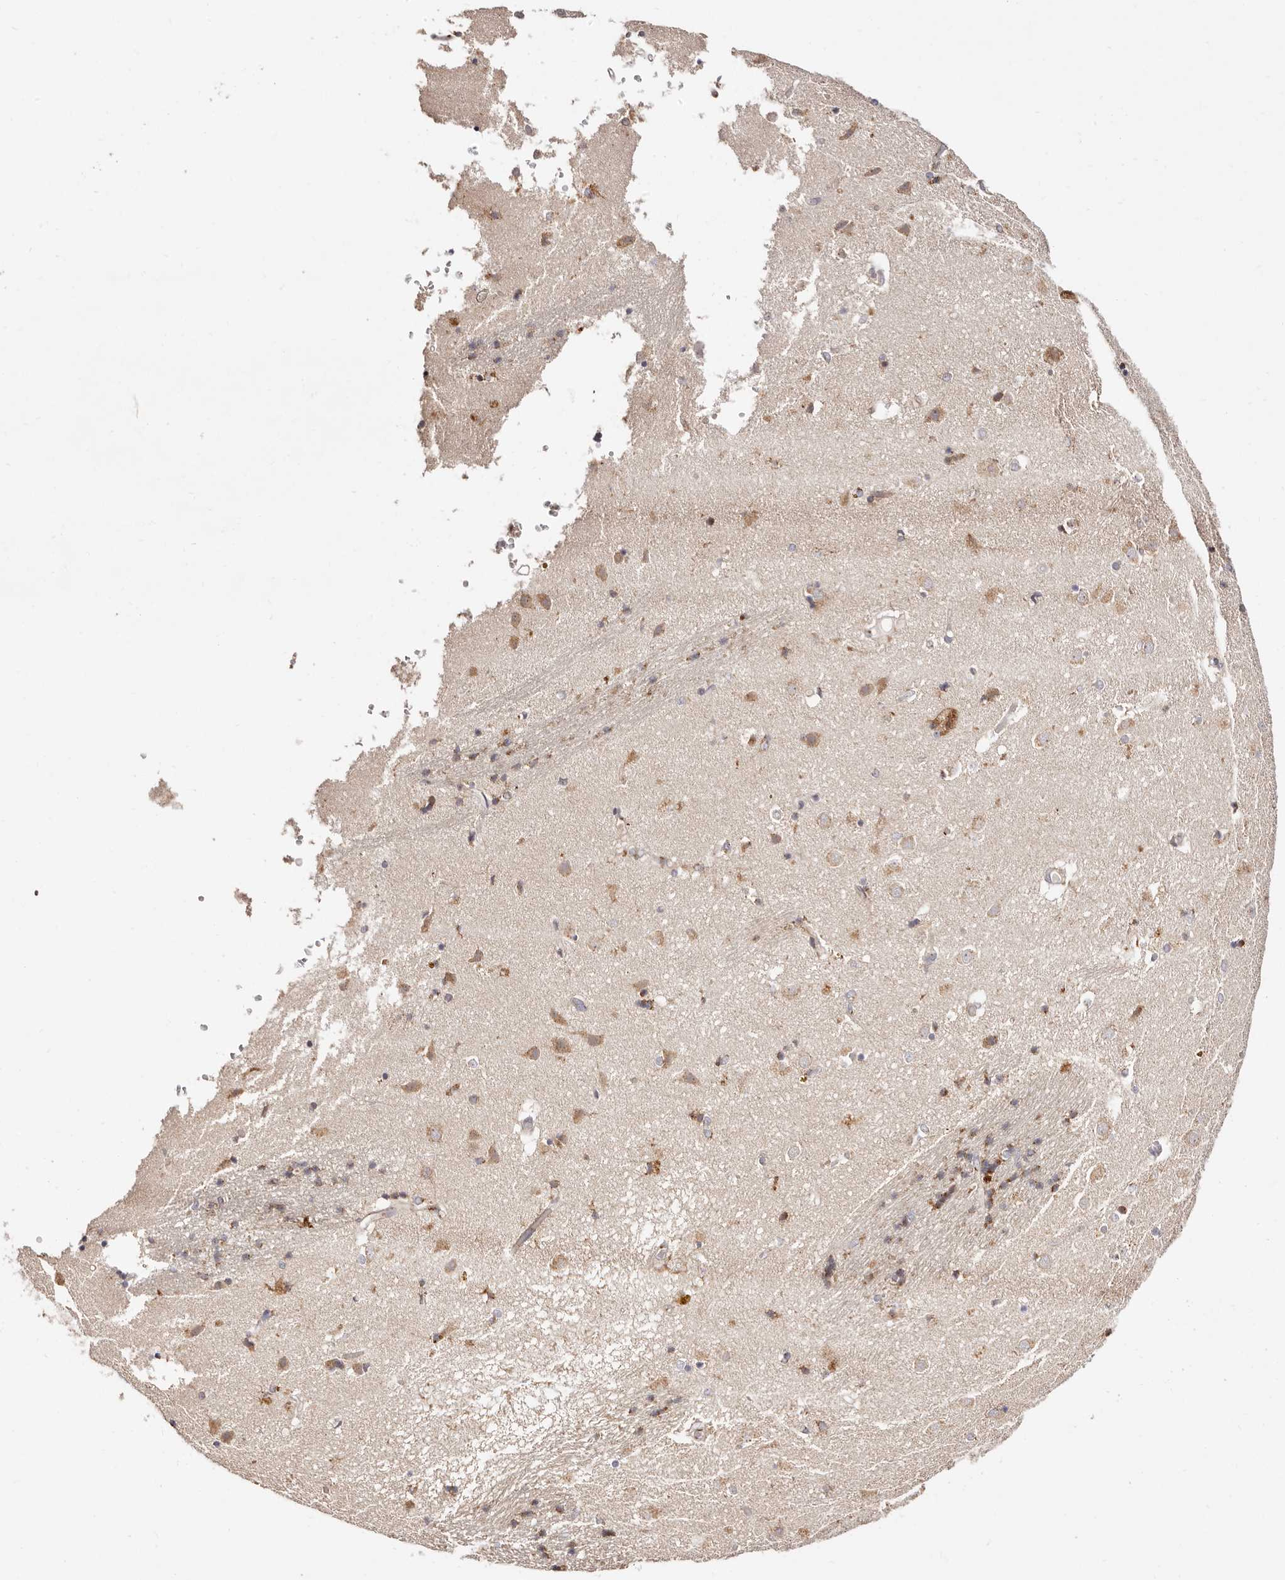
{"staining": {"intensity": "weak", "quantity": "<25%", "location": "cytoplasmic/membranous"}, "tissue": "caudate", "cell_type": "Glial cells", "image_type": "normal", "snomed": [{"axis": "morphology", "description": "Normal tissue, NOS"}, {"axis": "topography", "description": "Lateral ventricle wall"}], "caption": "This is a photomicrograph of IHC staining of normal caudate, which shows no positivity in glial cells. The staining is performed using DAB brown chromogen with nuclei counter-stained in using hematoxylin.", "gene": "MAPK6", "patient": {"sex": "male", "age": 70}}